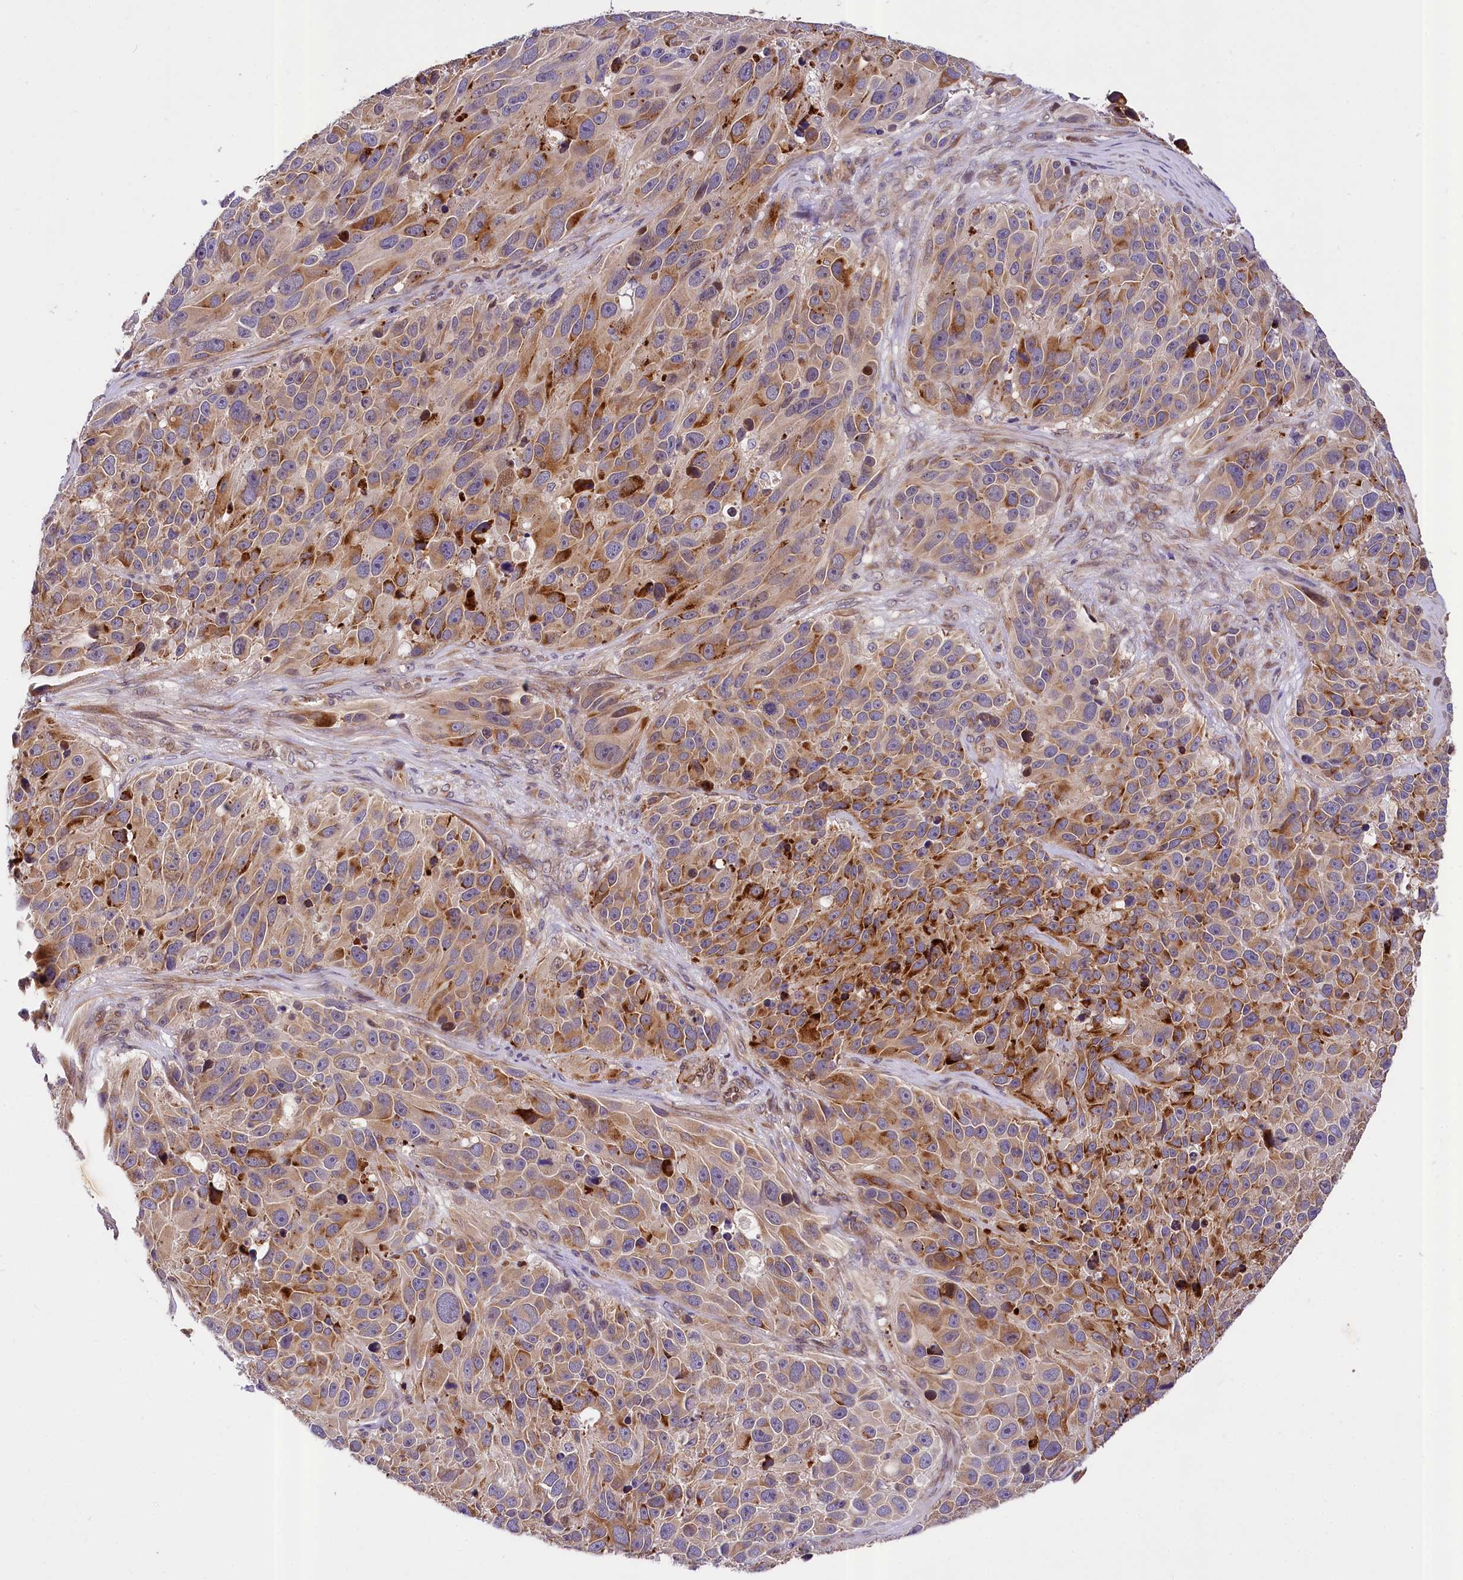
{"staining": {"intensity": "moderate", "quantity": "25%-75%", "location": "cytoplasmic/membranous"}, "tissue": "melanoma", "cell_type": "Tumor cells", "image_type": "cancer", "snomed": [{"axis": "morphology", "description": "Malignant melanoma, NOS"}, {"axis": "topography", "description": "Skin"}], "caption": "Melanoma tissue demonstrates moderate cytoplasmic/membranous expression in about 25%-75% of tumor cells", "gene": "SUPV3L1", "patient": {"sex": "male", "age": 84}}